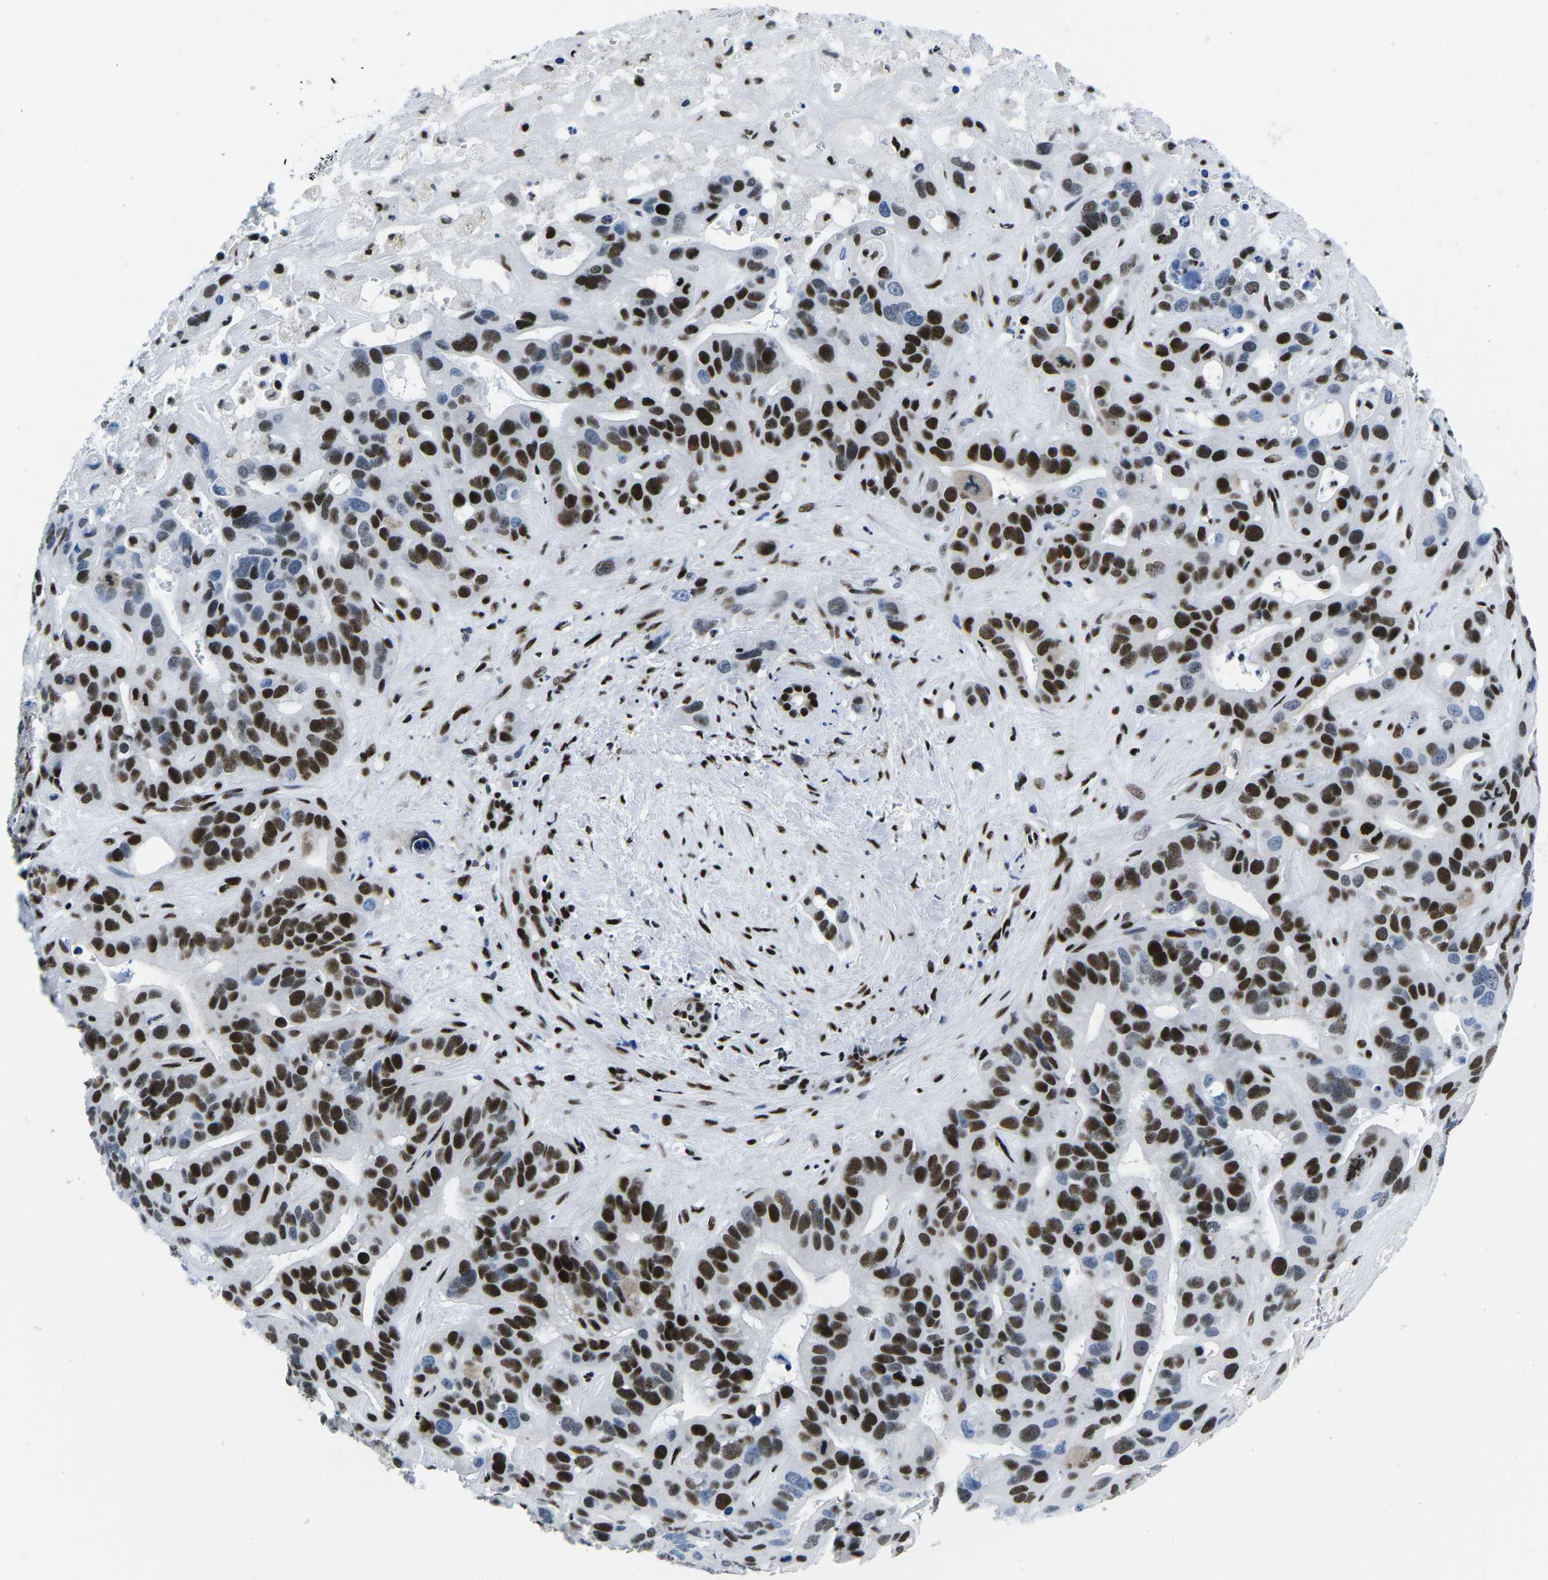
{"staining": {"intensity": "strong", "quantity": ">75%", "location": "nuclear"}, "tissue": "liver cancer", "cell_type": "Tumor cells", "image_type": "cancer", "snomed": [{"axis": "morphology", "description": "Cholangiocarcinoma"}, {"axis": "topography", "description": "Liver"}], "caption": "Liver cancer (cholangiocarcinoma) stained for a protein shows strong nuclear positivity in tumor cells. (IHC, brightfield microscopy, high magnification).", "gene": "ATF1", "patient": {"sex": "female", "age": 65}}